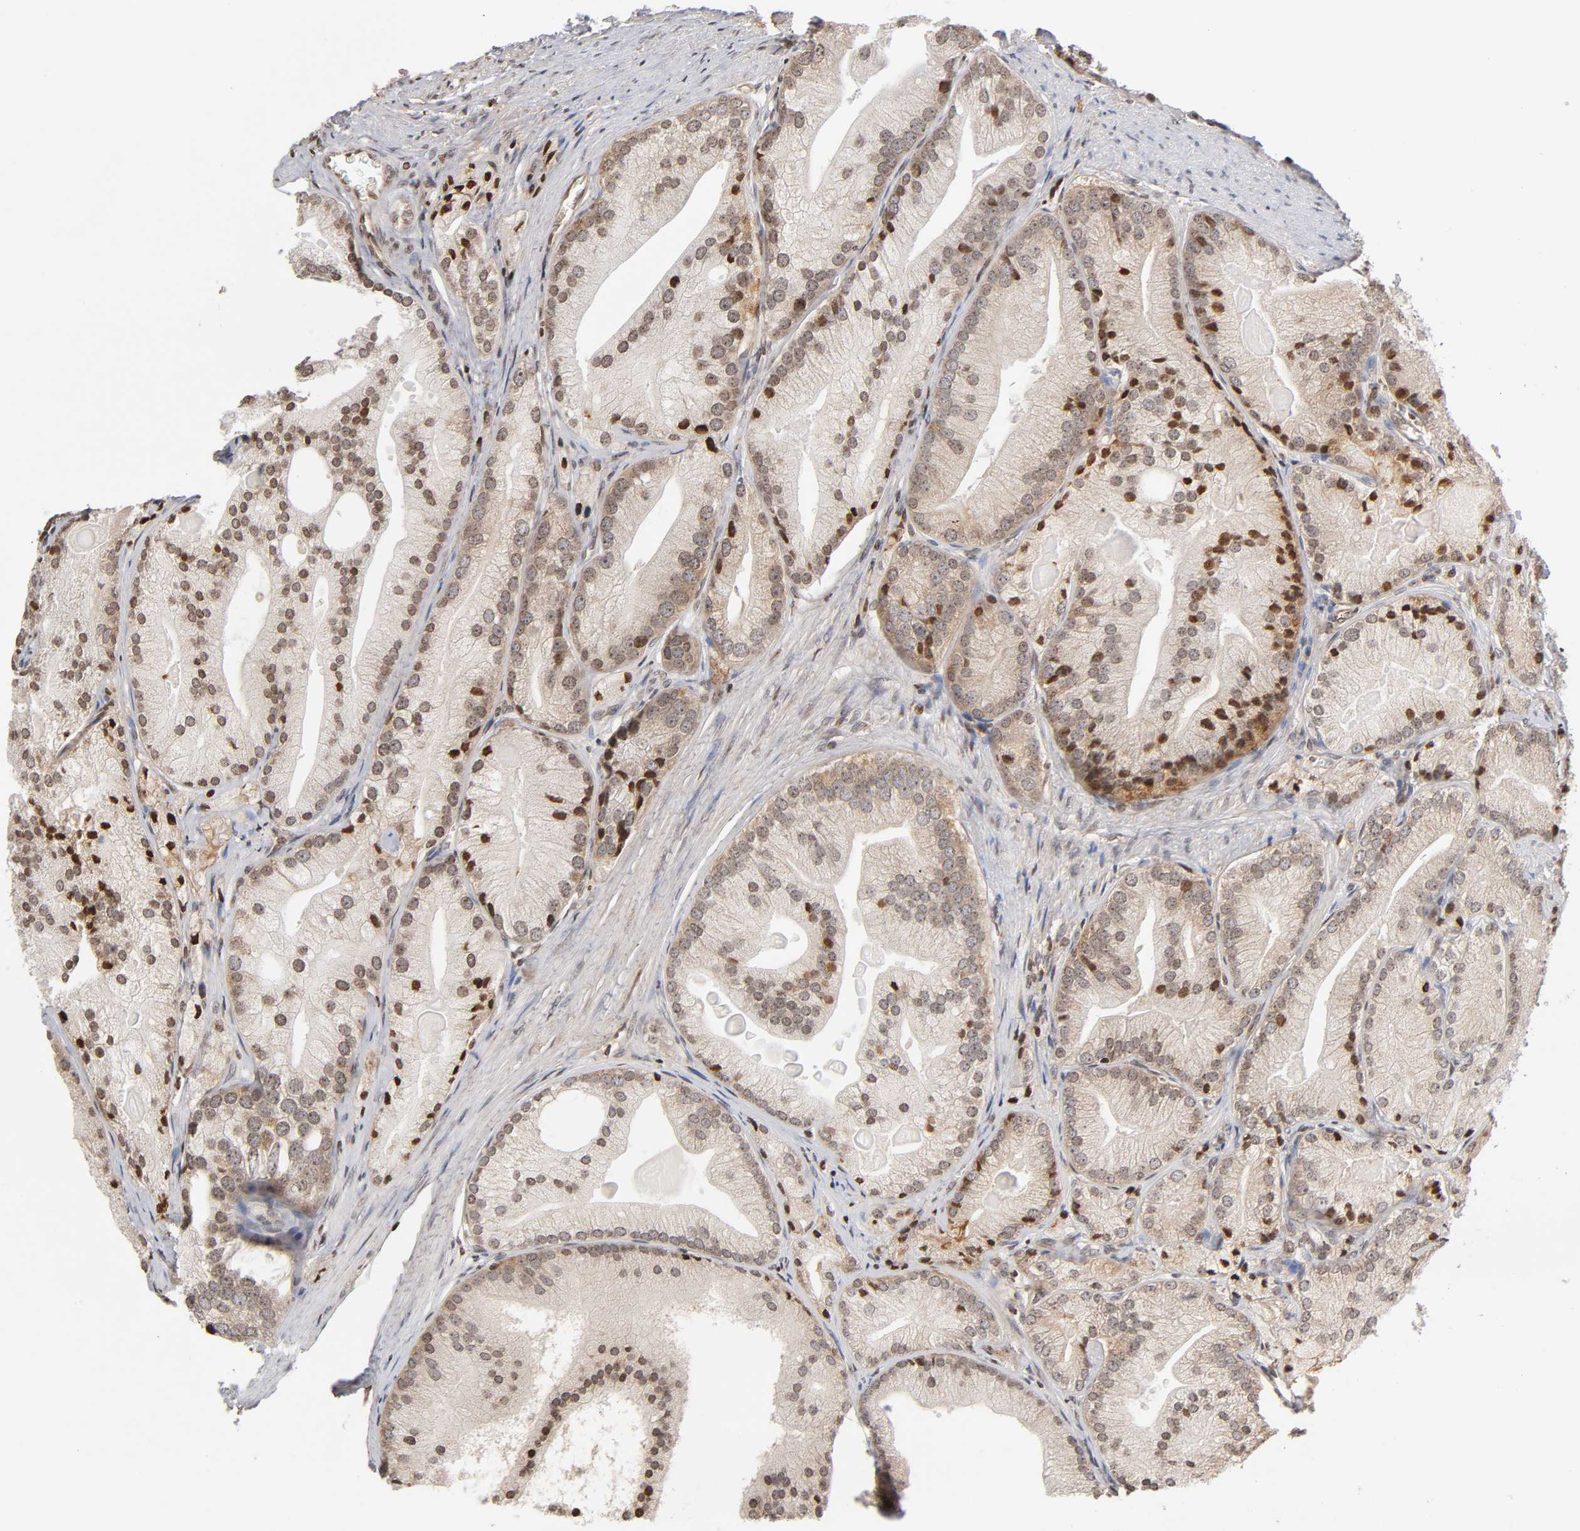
{"staining": {"intensity": "weak", "quantity": "<25%", "location": "cytoplasmic/membranous"}, "tissue": "prostate cancer", "cell_type": "Tumor cells", "image_type": "cancer", "snomed": [{"axis": "morphology", "description": "Adenocarcinoma, Low grade"}, {"axis": "topography", "description": "Prostate"}], "caption": "Human prostate cancer (adenocarcinoma (low-grade)) stained for a protein using IHC shows no positivity in tumor cells.", "gene": "ITGAV", "patient": {"sex": "male", "age": 69}}